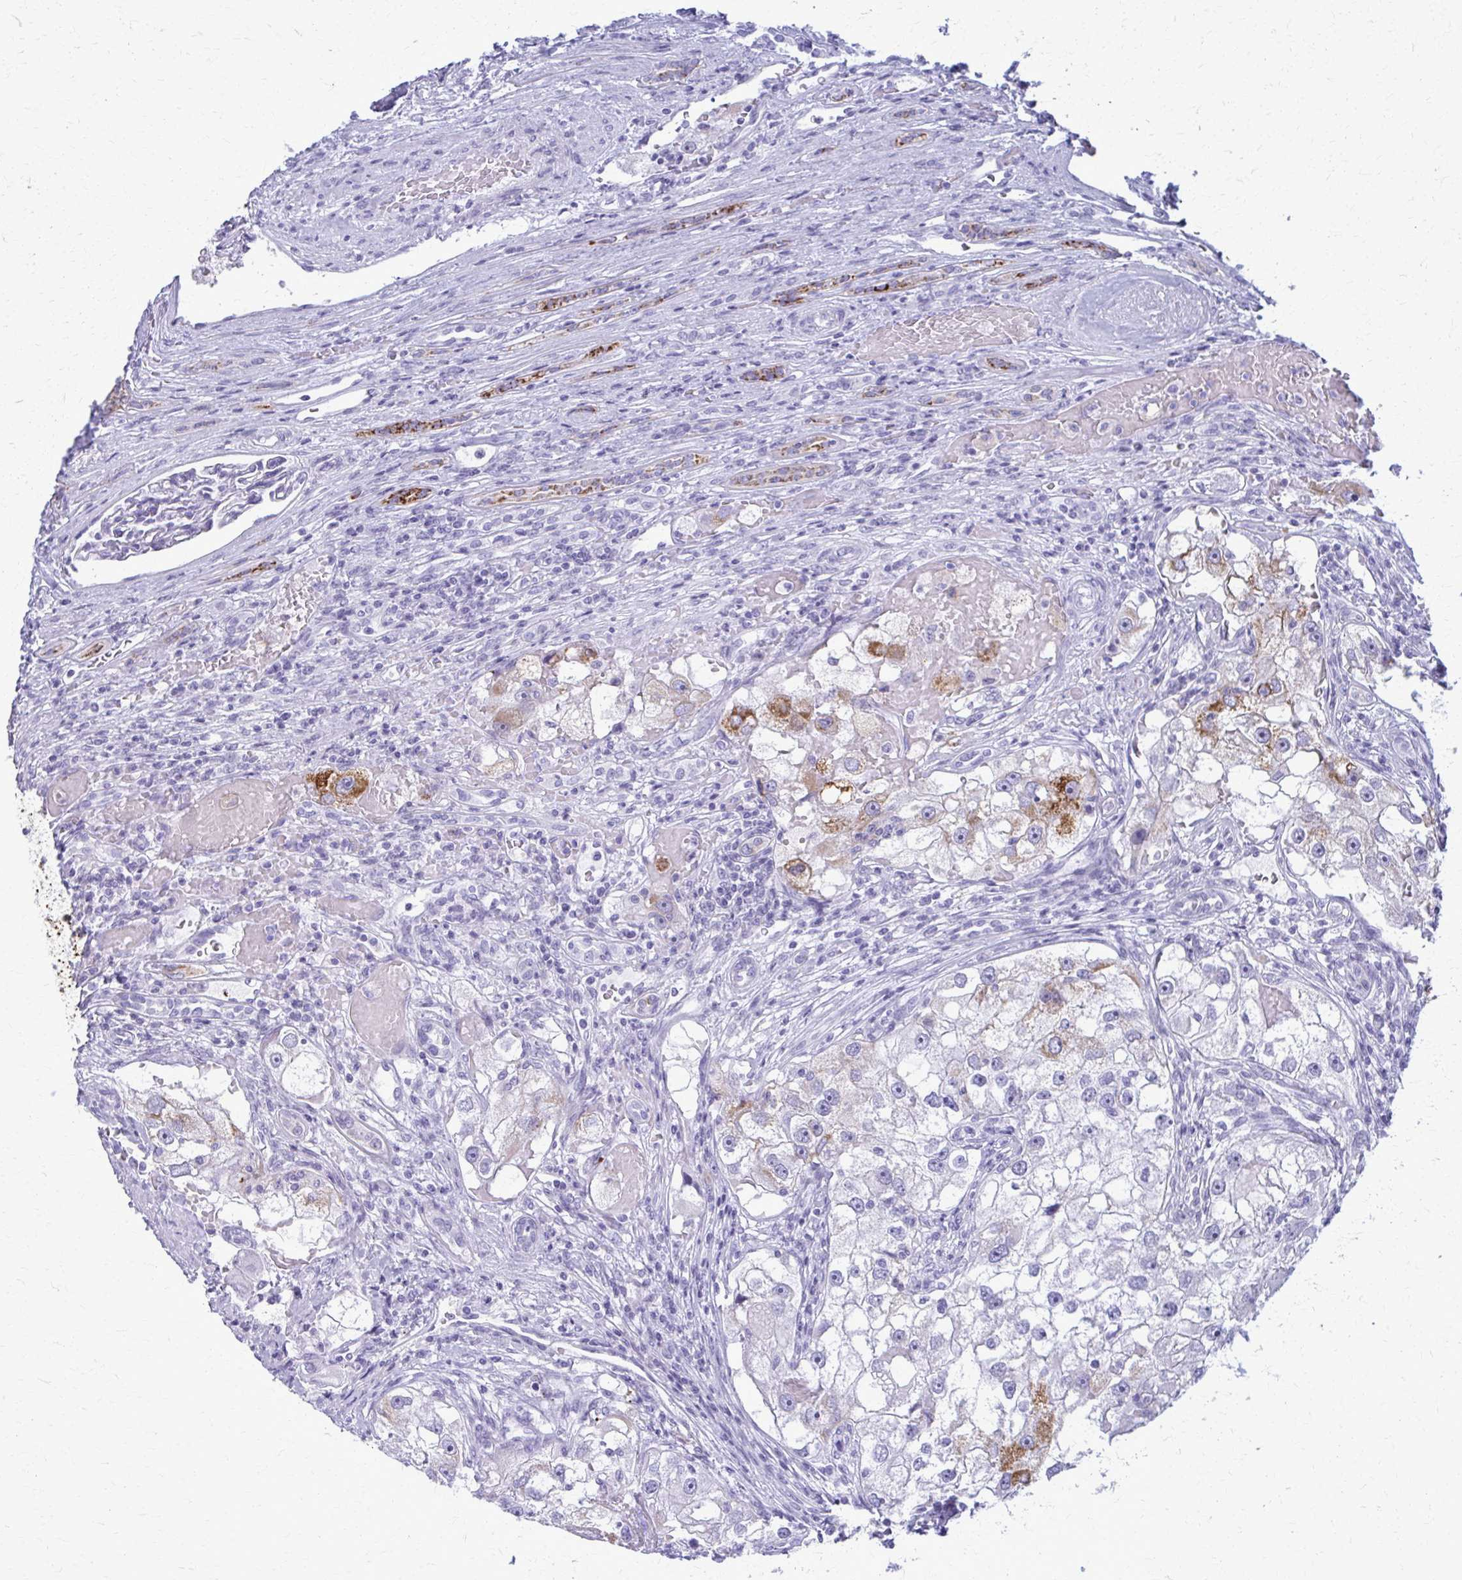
{"staining": {"intensity": "strong", "quantity": "<25%", "location": "cytoplasmic/membranous"}, "tissue": "renal cancer", "cell_type": "Tumor cells", "image_type": "cancer", "snomed": [{"axis": "morphology", "description": "Adenocarcinoma, NOS"}, {"axis": "topography", "description": "Kidney"}], "caption": "Human renal cancer stained for a protein (brown) reveals strong cytoplasmic/membranous positive positivity in approximately <25% of tumor cells.", "gene": "ACSM2B", "patient": {"sex": "male", "age": 63}}